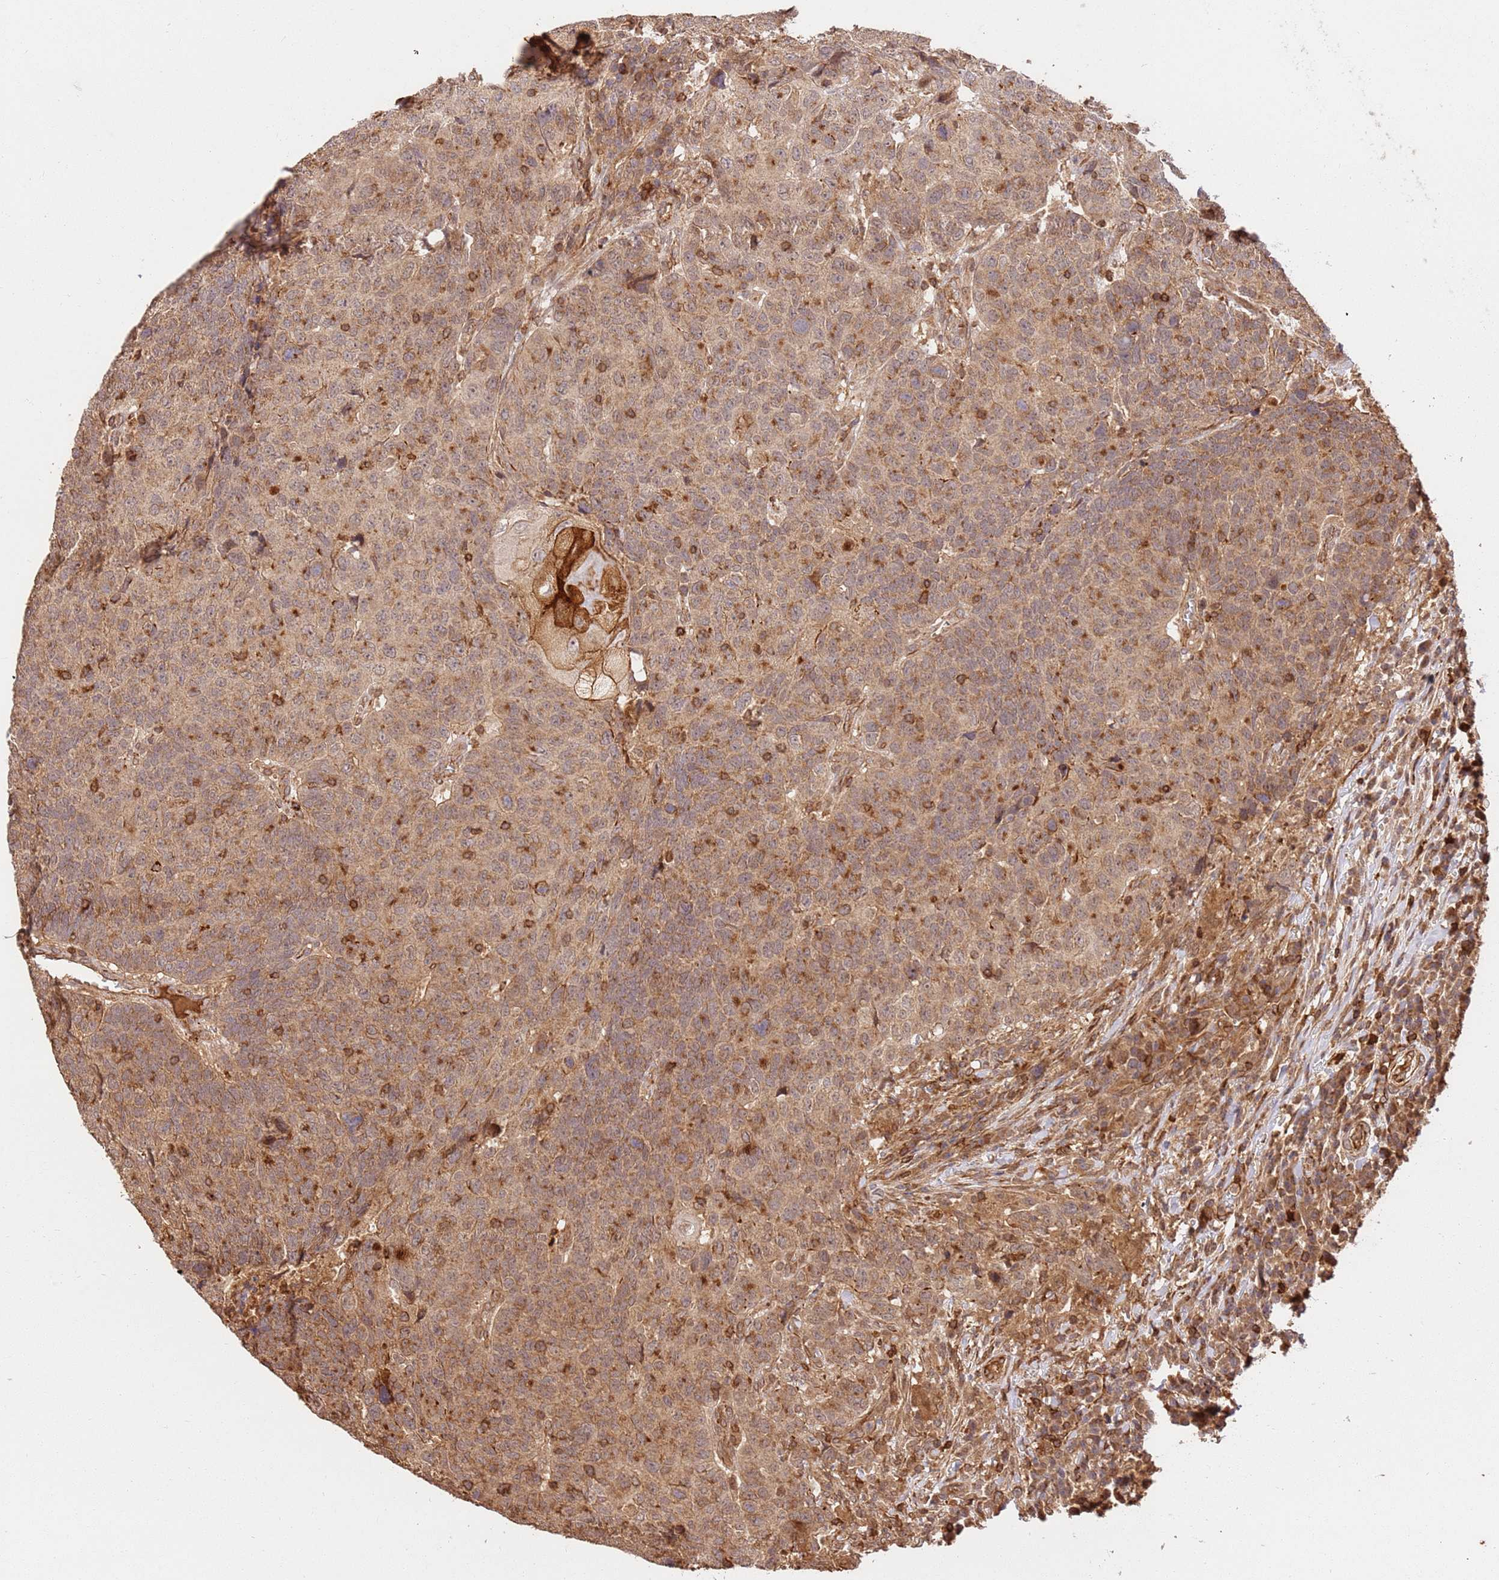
{"staining": {"intensity": "moderate", "quantity": ">75%", "location": "cytoplasmic/membranous,nuclear"}, "tissue": "head and neck cancer", "cell_type": "Tumor cells", "image_type": "cancer", "snomed": [{"axis": "morphology", "description": "Normal tissue, NOS"}, {"axis": "morphology", "description": "Squamous cell carcinoma, NOS"}, {"axis": "topography", "description": "Skeletal muscle"}, {"axis": "topography", "description": "Vascular tissue"}, {"axis": "topography", "description": "Peripheral nerve tissue"}, {"axis": "topography", "description": "Head-Neck"}], "caption": "This histopathology image reveals head and neck squamous cell carcinoma stained with immunohistochemistry (IHC) to label a protein in brown. The cytoplasmic/membranous and nuclear of tumor cells show moderate positivity for the protein. Nuclei are counter-stained blue.", "gene": "KATNAL2", "patient": {"sex": "male", "age": 66}}